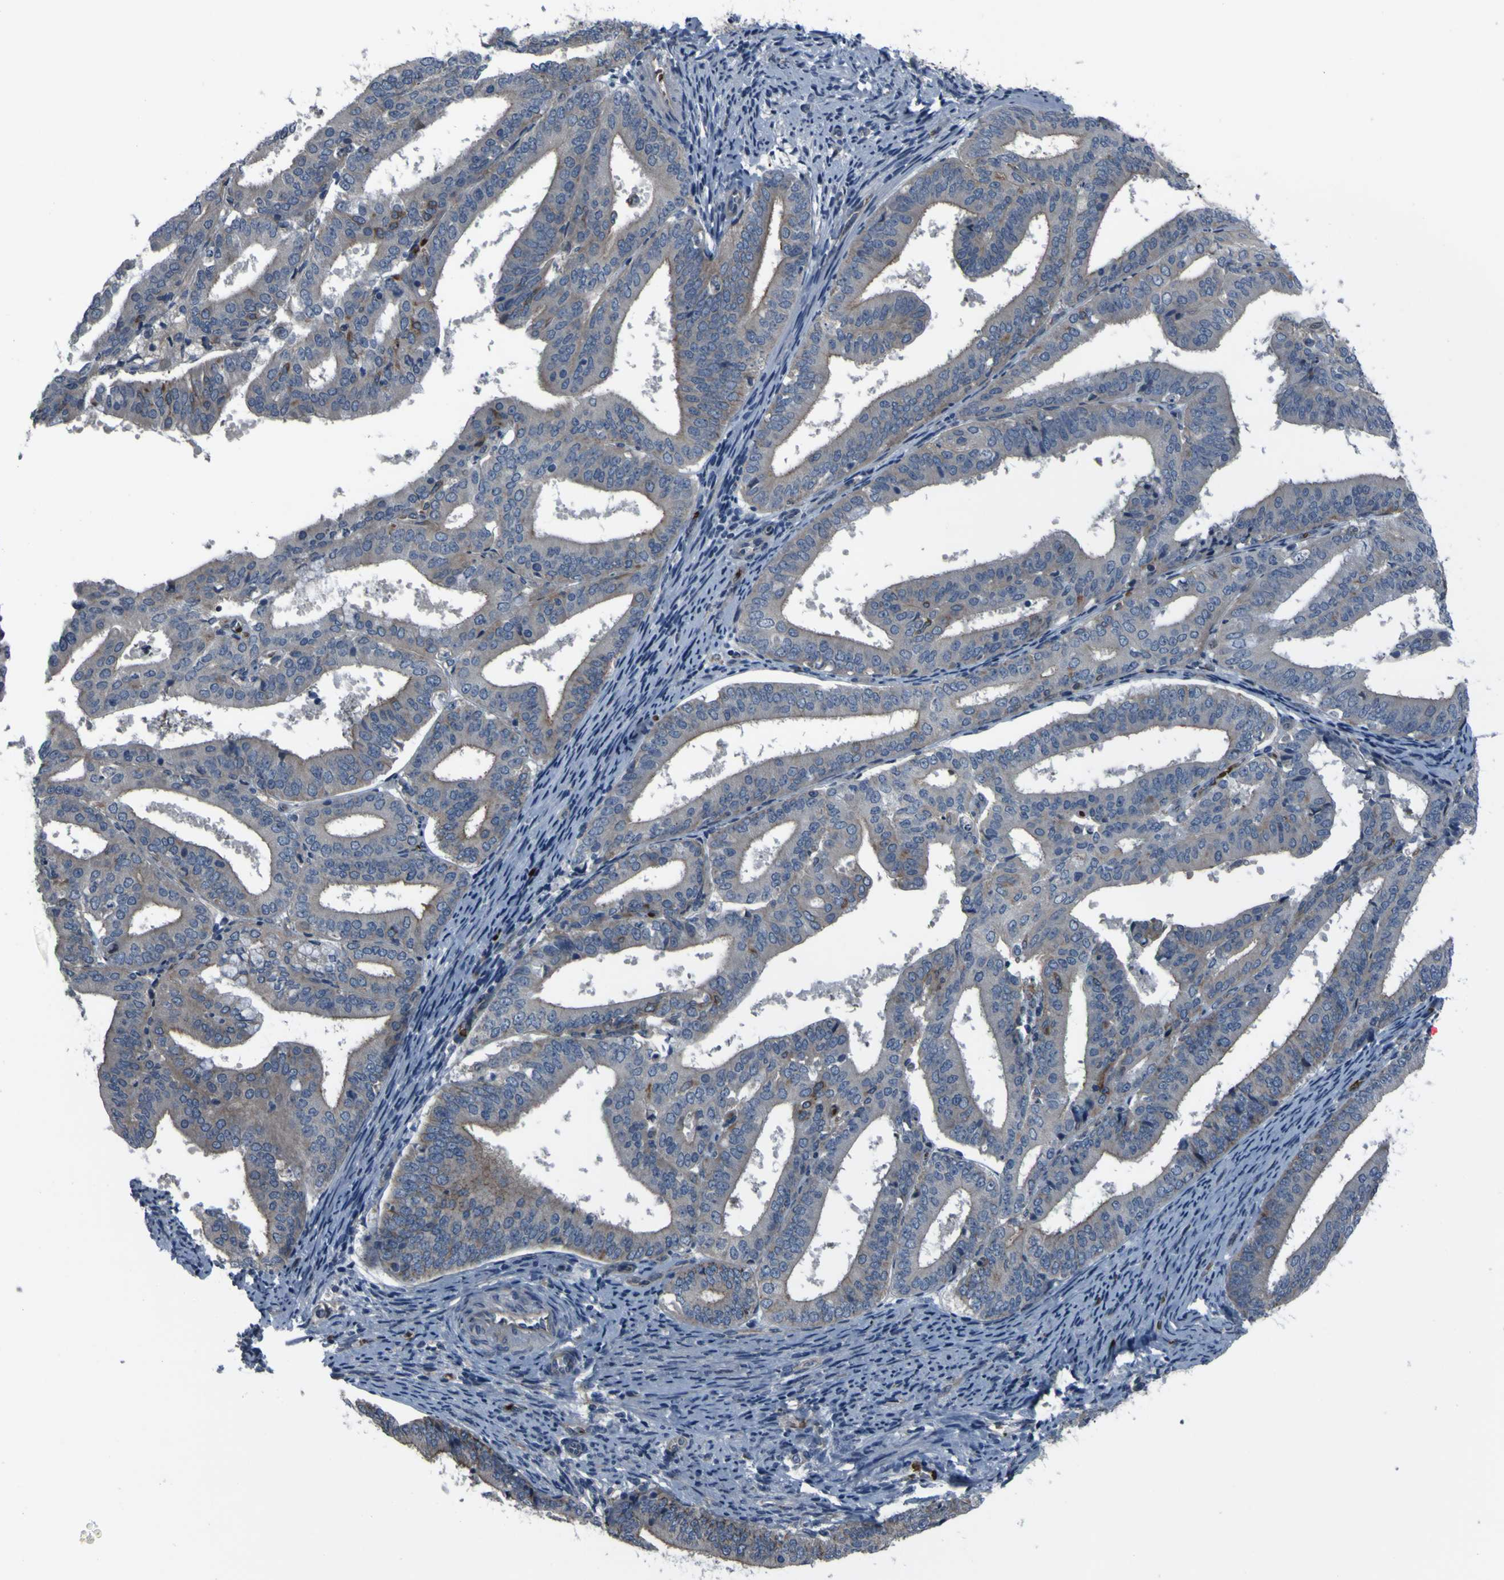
{"staining": {"intensity": "weak", "quantity": "<25%", "location": "cytoplasmic/membranous"}, "tissue": "endometrial cancer", "cell_type": "Tumor cells", "image_type": "cancer", "snomed": [{"axis": "morphology", "description": "Adenocarcinoma, NOS"}, {"axis": "topography", "description": "Endometrium"}], "caption": "Endometrial adenocarcinoma was stained to show a protein in brown. There is no significant positivity in tumor cells.", "gene": "GRAMD1A", "patient": {"sex": "female", "age": 63}}